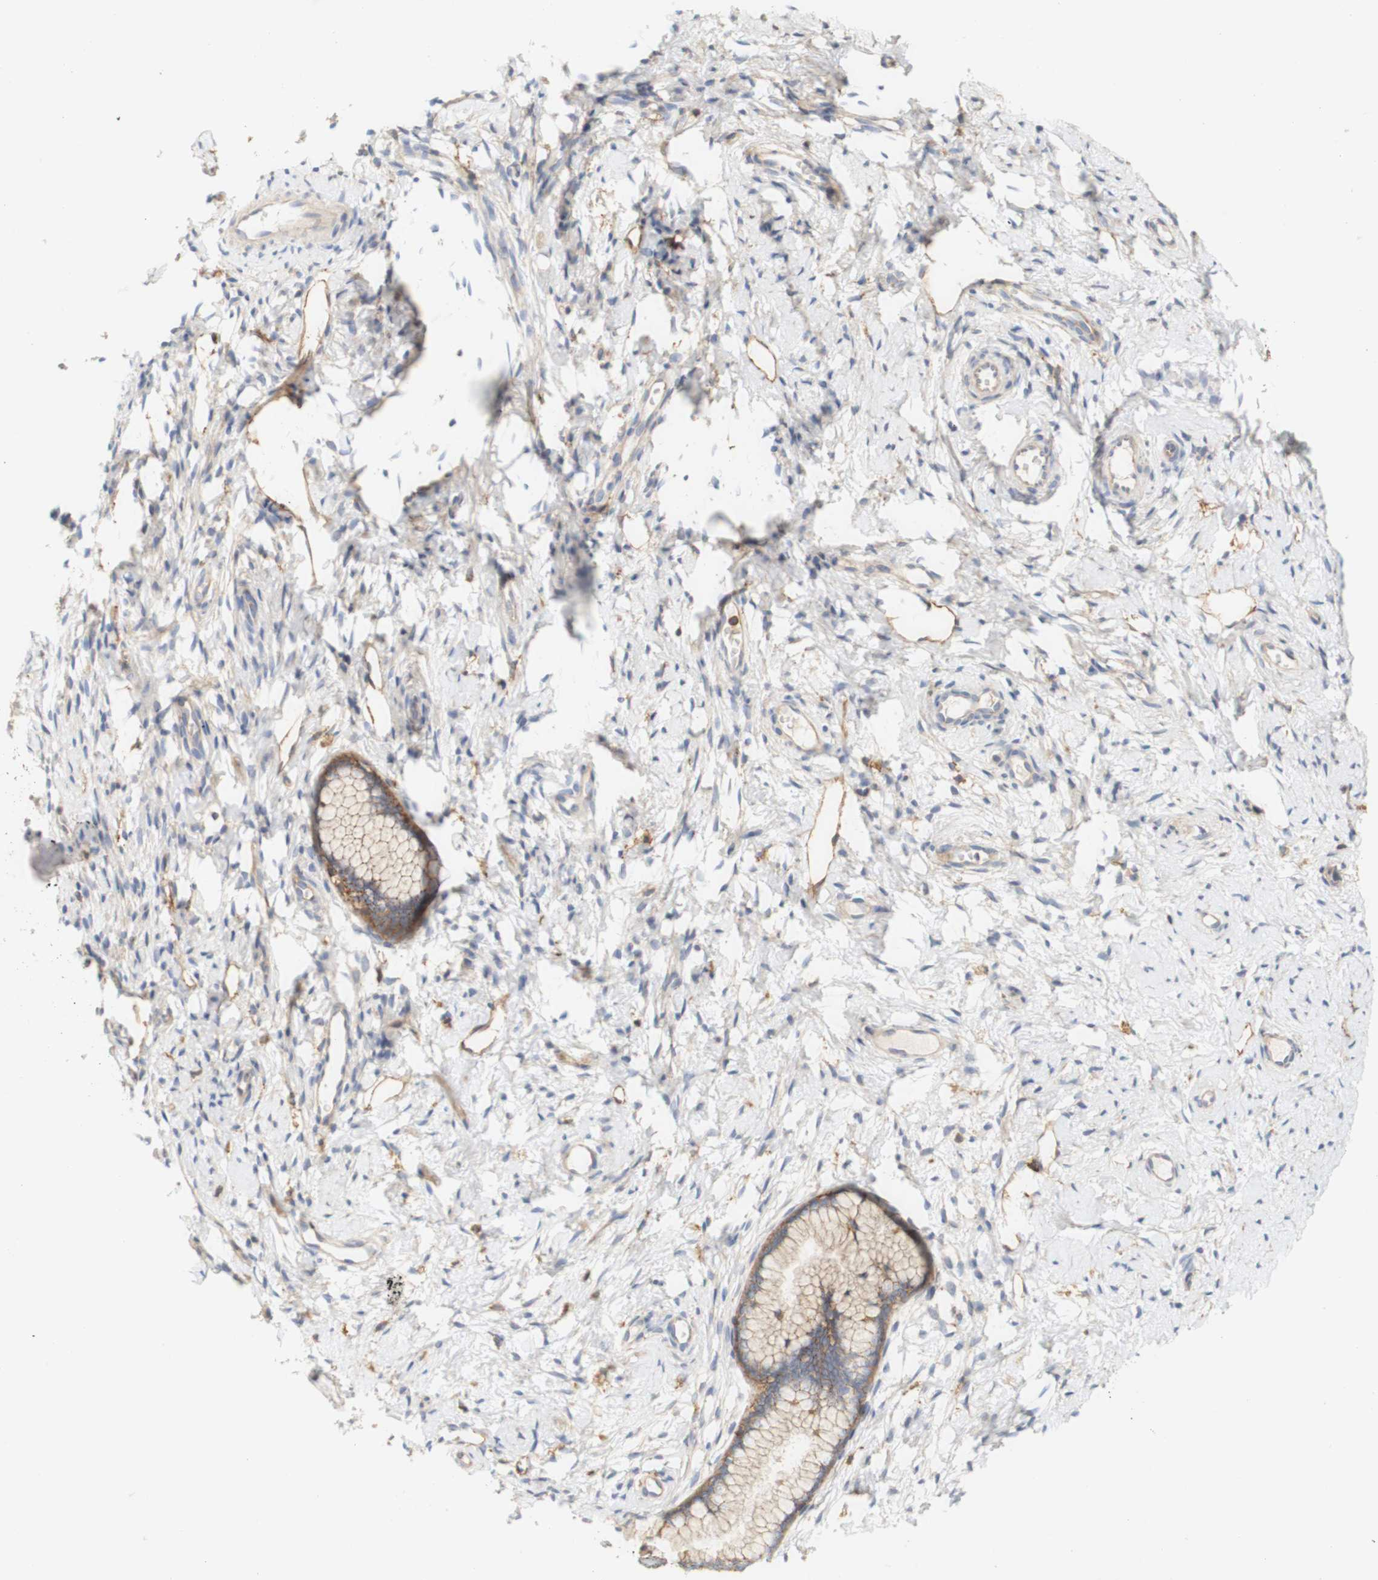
{"staining": {"intensity": "moderate", "quantity": "25%-75%", "location": "cytoplasmic/membranous"}, "tissue": "cervix", "cell_type": "Glandular cells", "image_type": "normal", "snomed": [{"axis": "morphology", "description": "Normal tissue, NOS"}, {"axis": "topography", "description": "Cervix"}], "caption": "Human cervix stained with a brown dye exhibits moderate cytoplasmic/membranous positive positivity in approximately 25%-75% of glandular cells.", "gene": "PCDH7", "patient": {"sex": "female", "age": 65}}